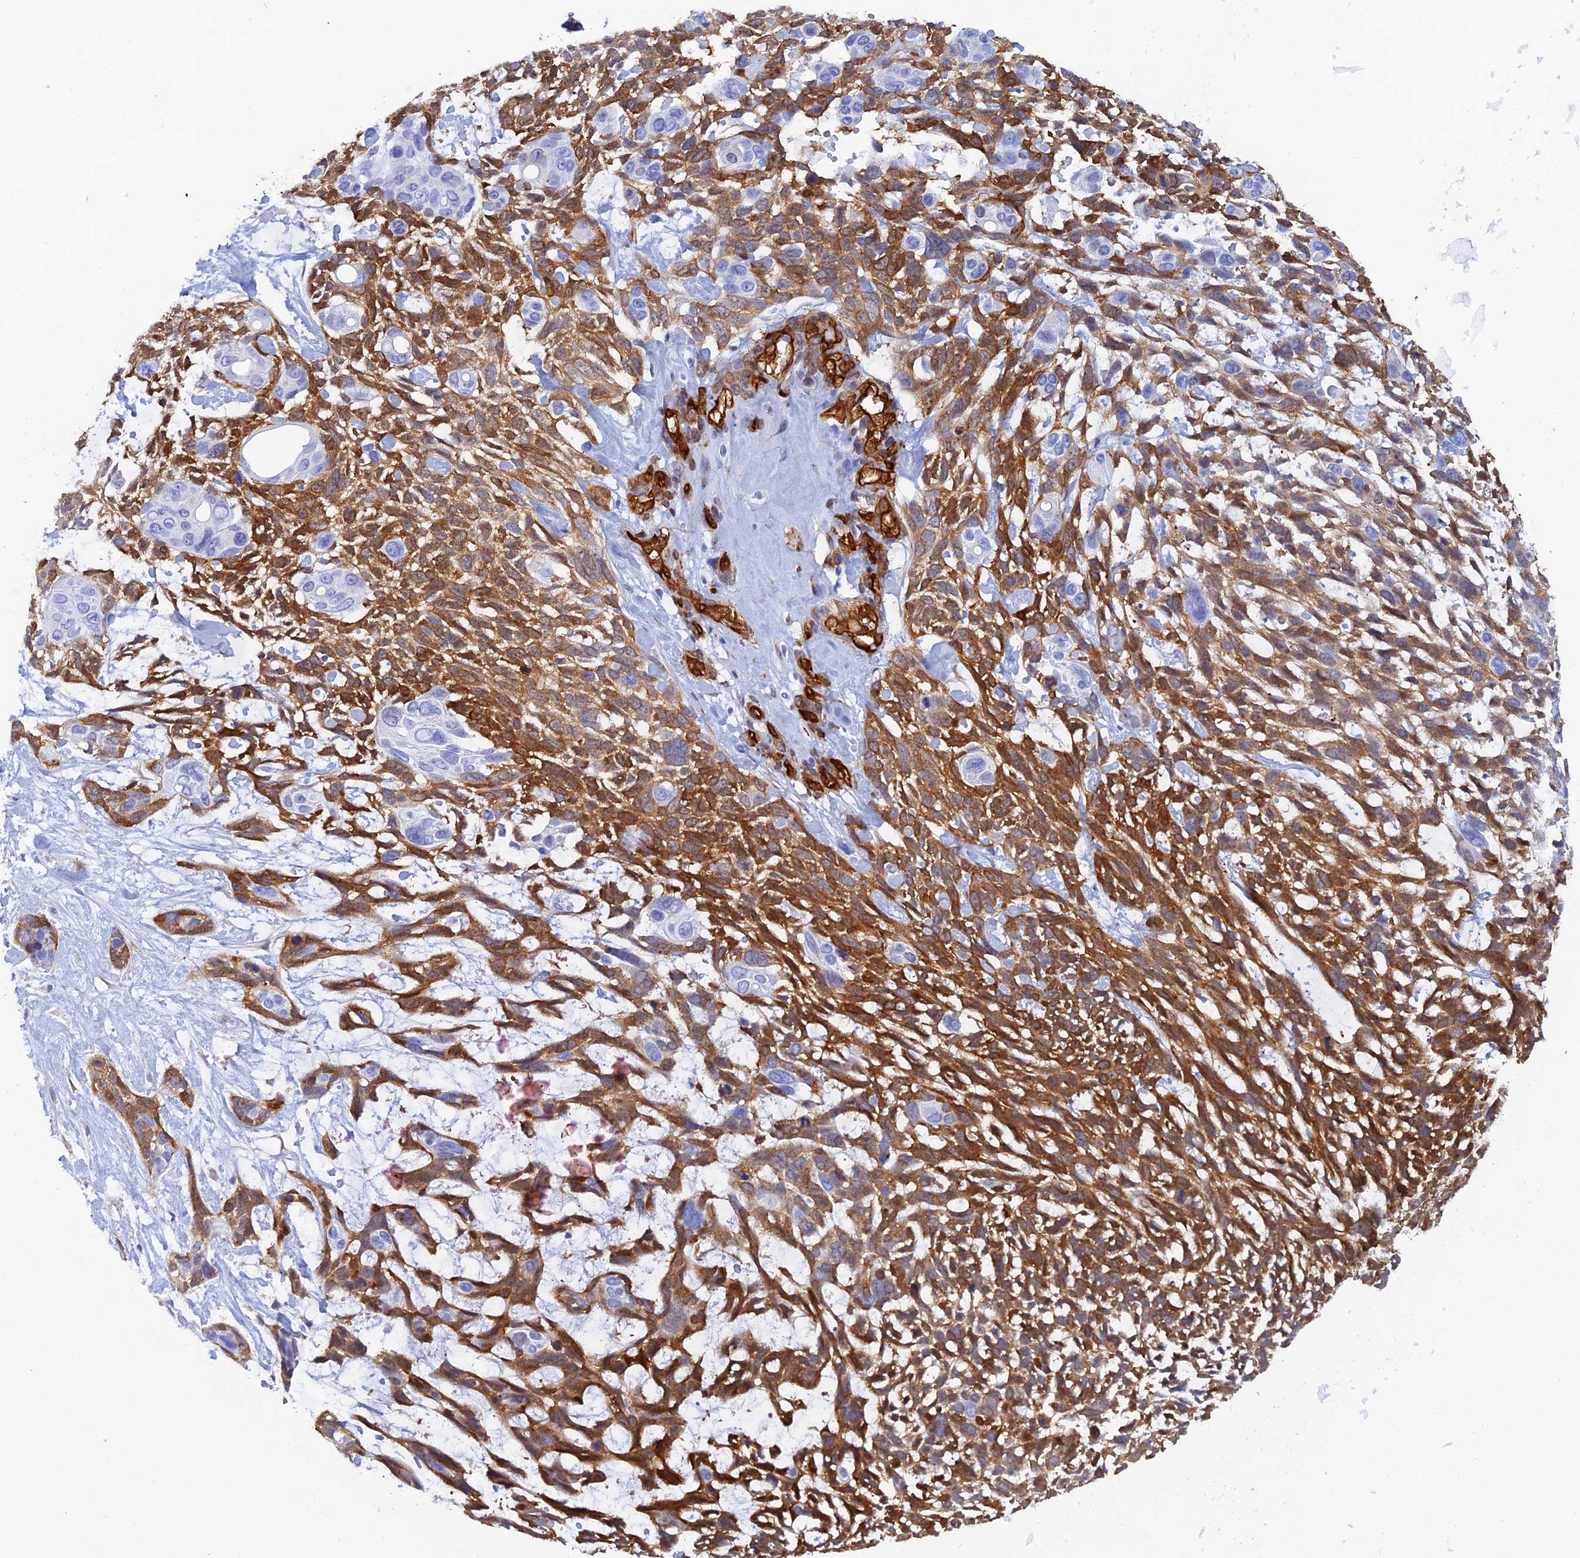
{"staining": {"intensity": "moderate", "quantity": ">75%", "location": "cytoplasmic/membranous"}, "tissue": "skin cancer", "cell_type": "Tumor cells", "image_type": "cancer", "snomed": [{"axis": "morphology", "description": "Basal cell carcinoma"}, {"axis": "topography", "description": "Skin"}], "caption": "Protein analysis of skin cancer (basal cell carcinoma) tissue exhibits moderate cytoplasmic/membranous staining in about >75% of tumor cells. (DAB IHC, brown staining for protein, blue staining for nuclei).", "gene": "CRIP2", "patient": {"sex": "male", "age": 88}}